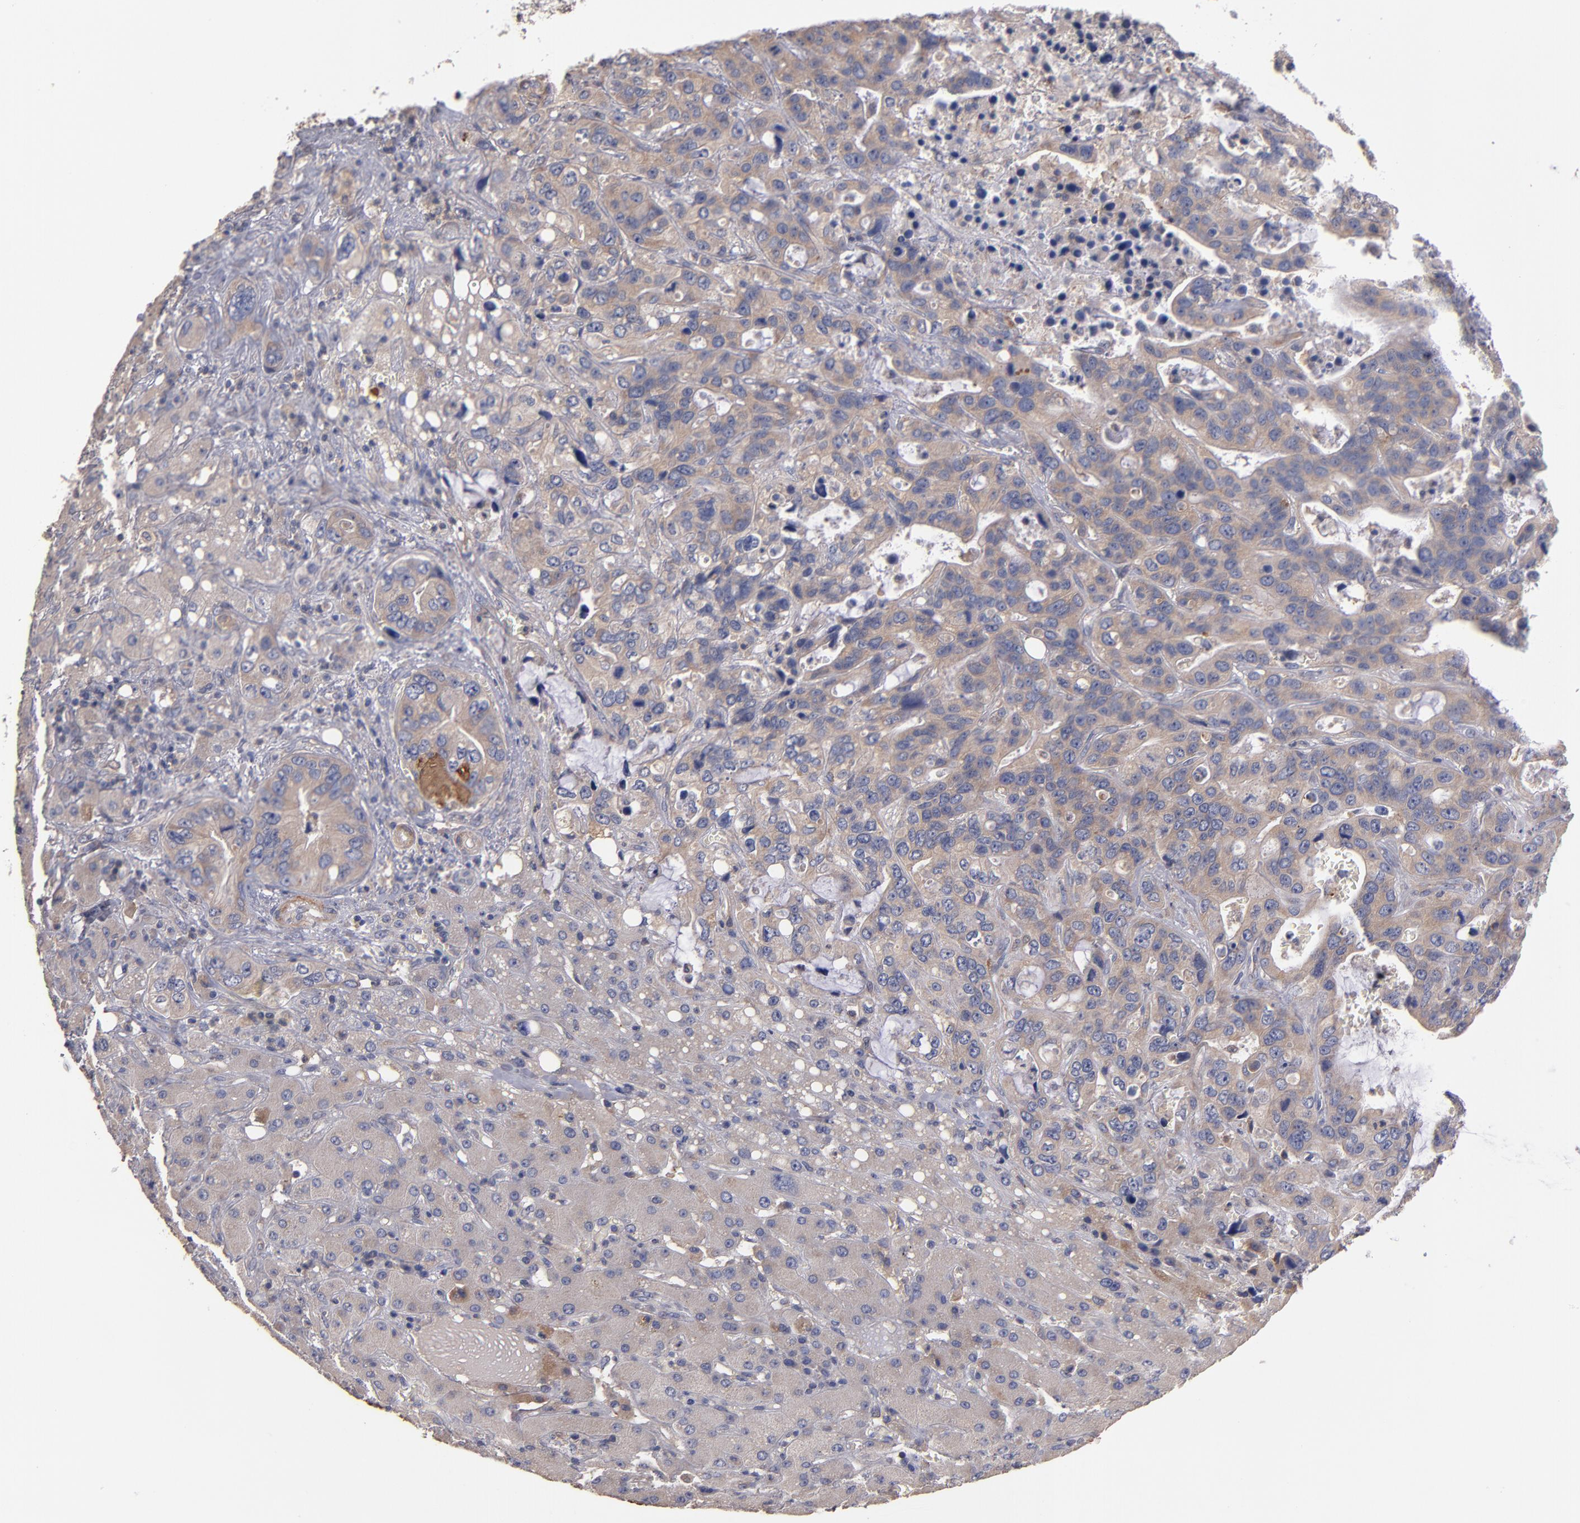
{"staining": {"intensity": "weak", "quantity": ">75%", "location": "cytoplasmic/membranous"}, "tissue": "liver cancer", "cell_type": "Tumor cells", "image_type": "cancer", "snomed": [{"axis": "morphology", "description": "Cholangiocarcinoma"}, {"axis": "topography", "description": "Liver"}], "caption": "Immunohistochemical staining of human liver cancer demonstrates weak cytoplasmic/membranous protein positivity in about >75% of tumor cells.", "gene": "DACT1", "patient": {"sex": "female", "age": 65}}